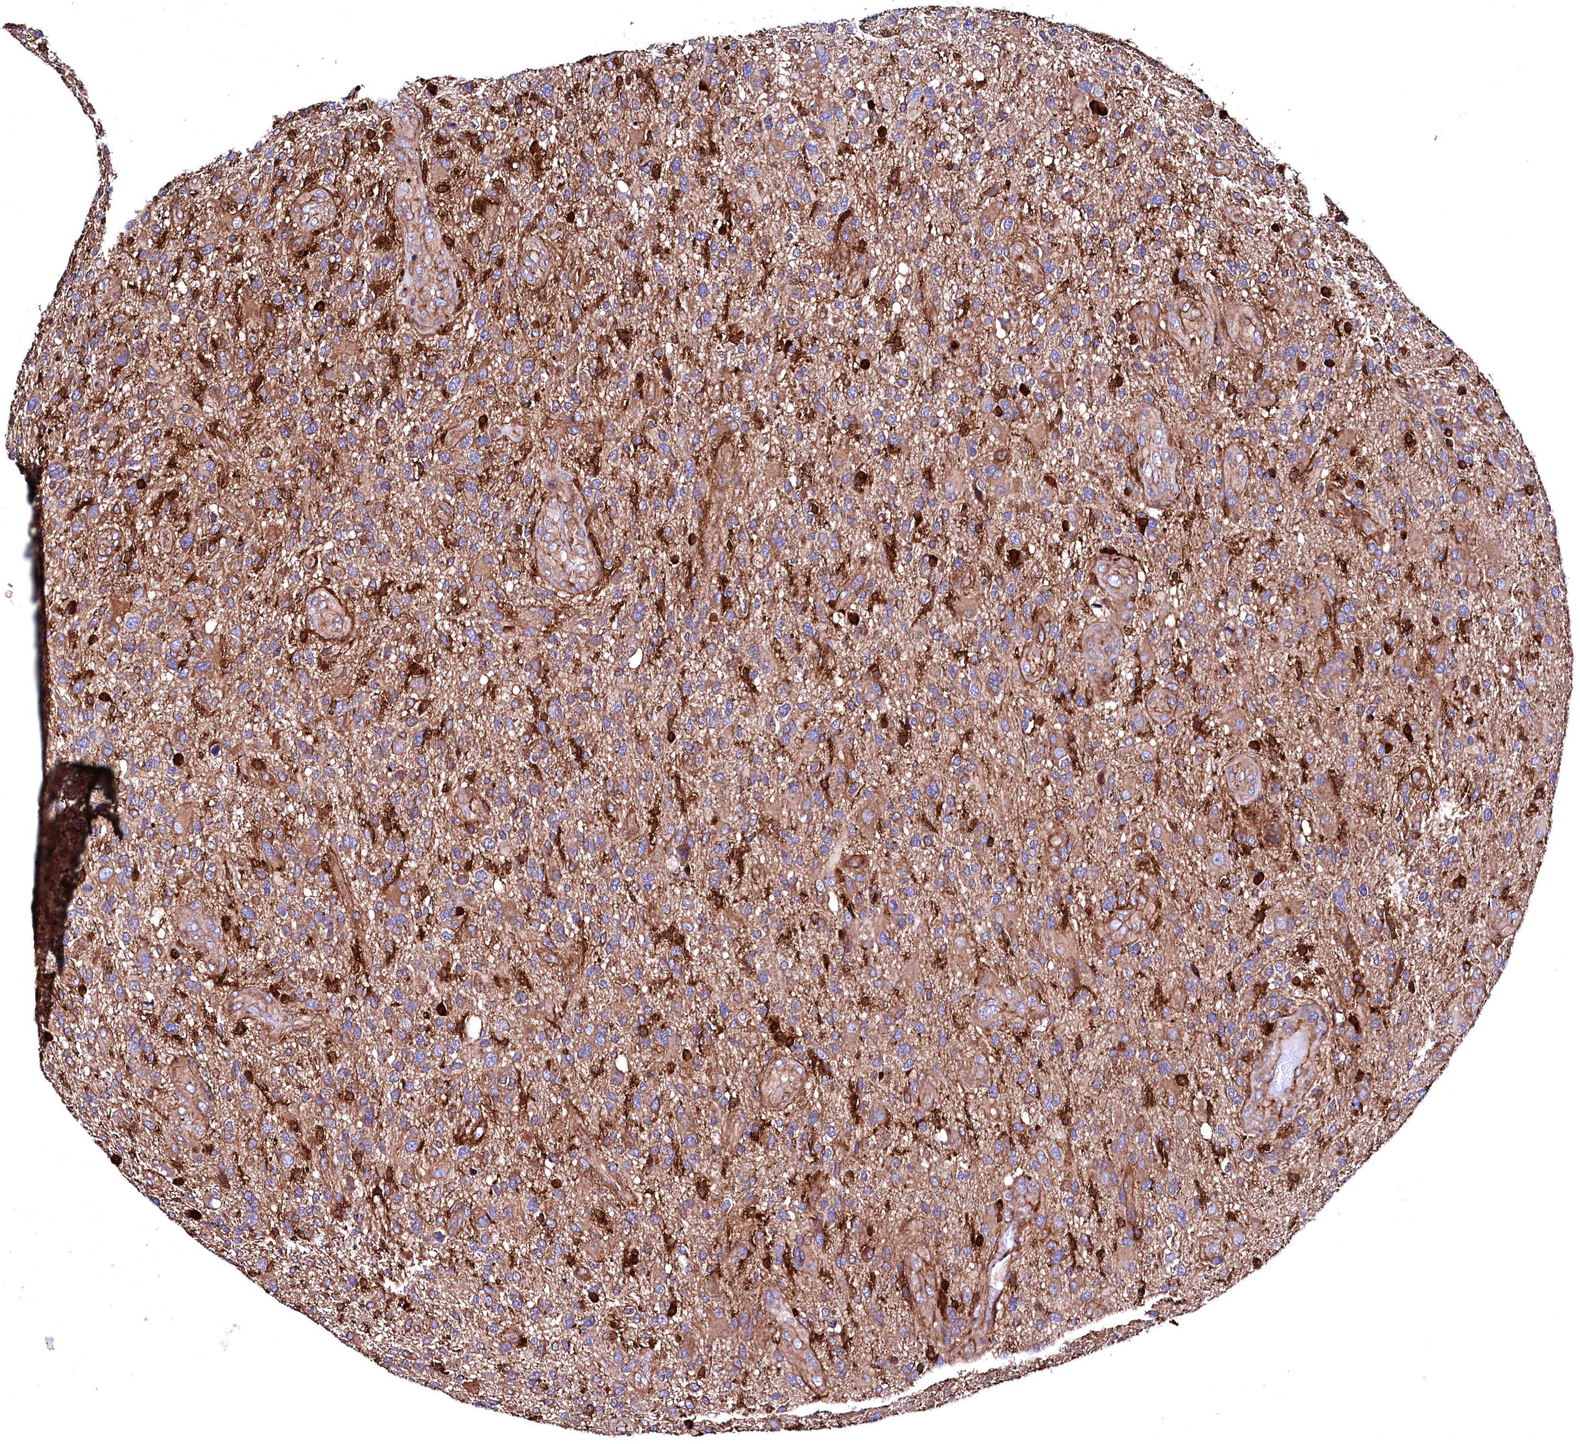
{"staining": {"intensity": "moderate", "quantity": ">75%", "location": "cytoplasmic/membranous"}, "tissue": "glioma", "cell_type": "Tumor cells", "image_type": "cancer", "snomed": [{"axis": "morphology", "description": "Glioma, malignant, High grade"}, {"axis": "topography", "description": "Brain"}], "caption": "About >75% of tumor cells in malignant high-grade glioma show moderate cytoplasmic/membranous protein positivity as visualized by brown immunohistochemical staining.", "gene": "STAMBPL1", "patient": {"sex": "male", "age": 47}}